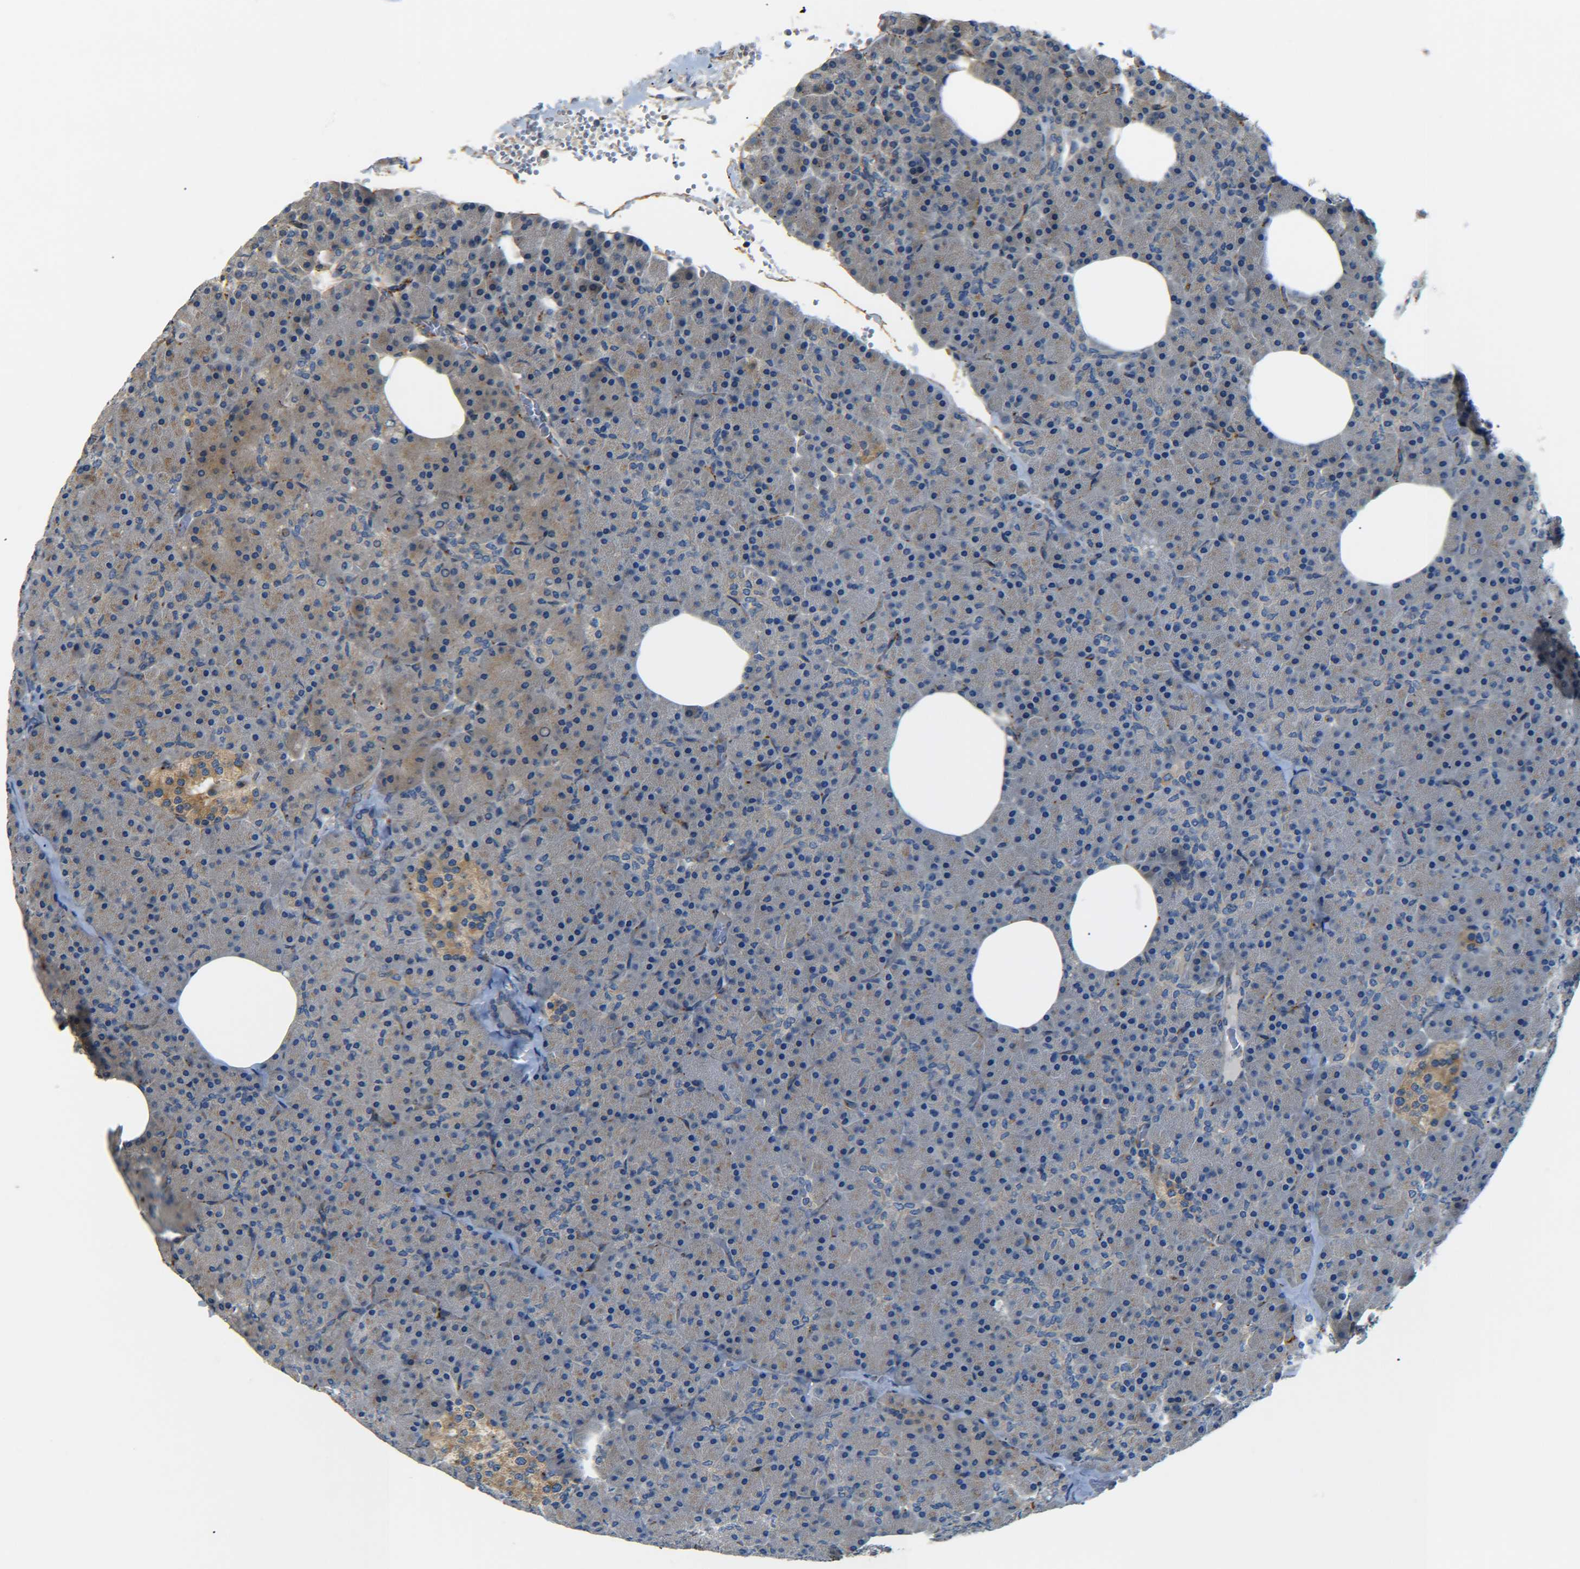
{"staining": {"intensity": "weak", "quantity": "25%-75%", "location": "cytoplasmic/membranous"}, "tissue": "pancreas", "cell_type": "Exocrine glandular cells", "image_type": "normal", "snomed": [{"axis": "morphology", "description": "Normal tissue, NOS"}, {"axis": "topography", "description": "Pancreas"}], "caption": "IHC (DAB (3,3'-diaminobenzidine)) staining of unremarkable human pancreas demonstrates weak cytoplasmic/membranous protein positivity in about 25%-75% of exocrine glandular cells.", "gene": "LRCH3", "patient": {"sex": "female", "age": 35}}